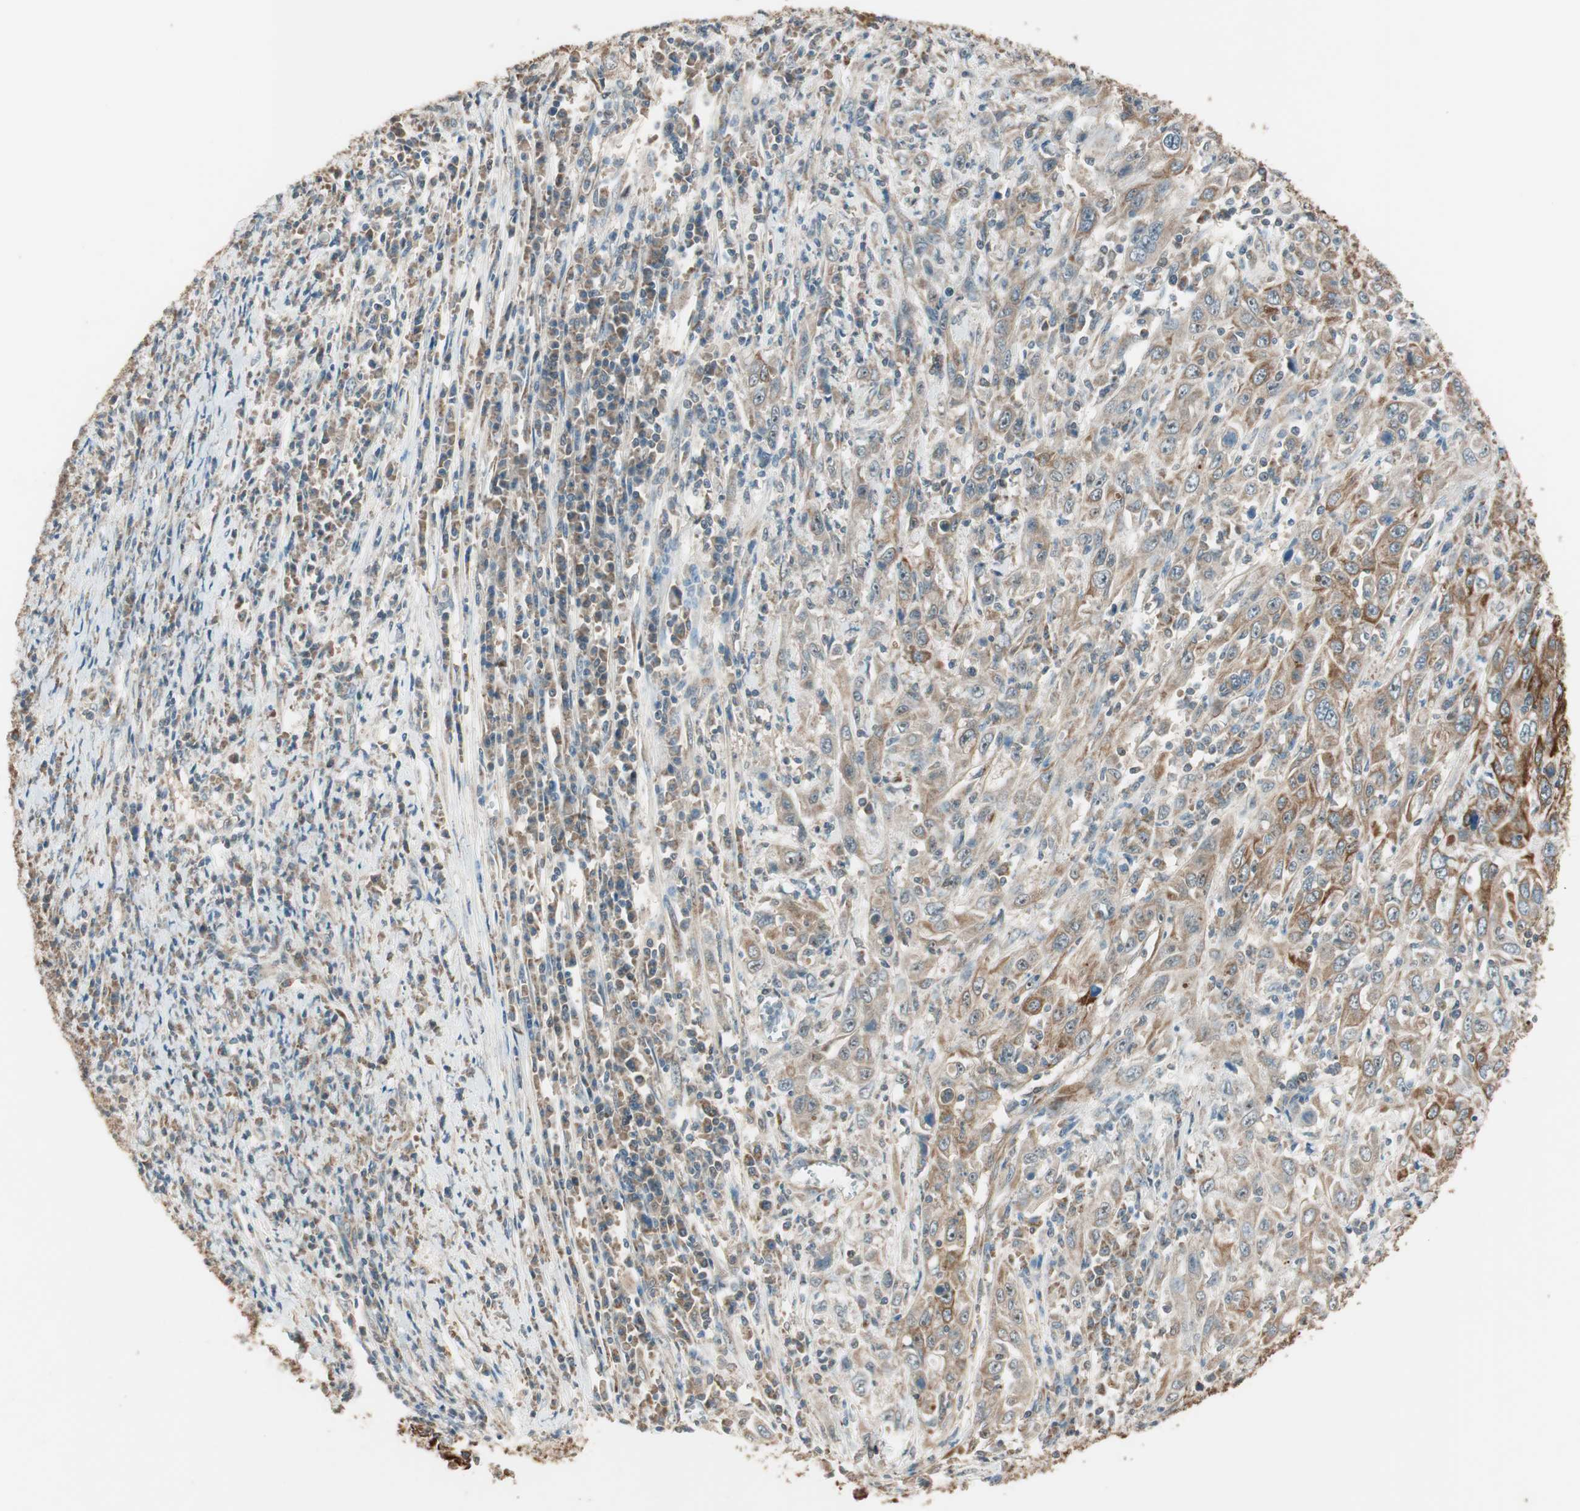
{"staining": {"intensity": "strong", "quantity": "25%-75%", "location": "cytoplasmic/membranous"}, "tissue": "cervical cancer", "cell_type": "Tumor cells", "image_type": "cancer", "snomed": [{"axis": "morphology", "description": "Squamous cell carcinoma, NOS"}, {"axis": "topography", "description": "Cervix"}], "caption": "Protein staining of squamous cell carcinoma (cervical) tissue reveals strong cytoplasmic/membranous positivity in about 25%-75% of tumor cells.", "gene": "TRIM21", "patient": {"sex": "female", "age": 46}}